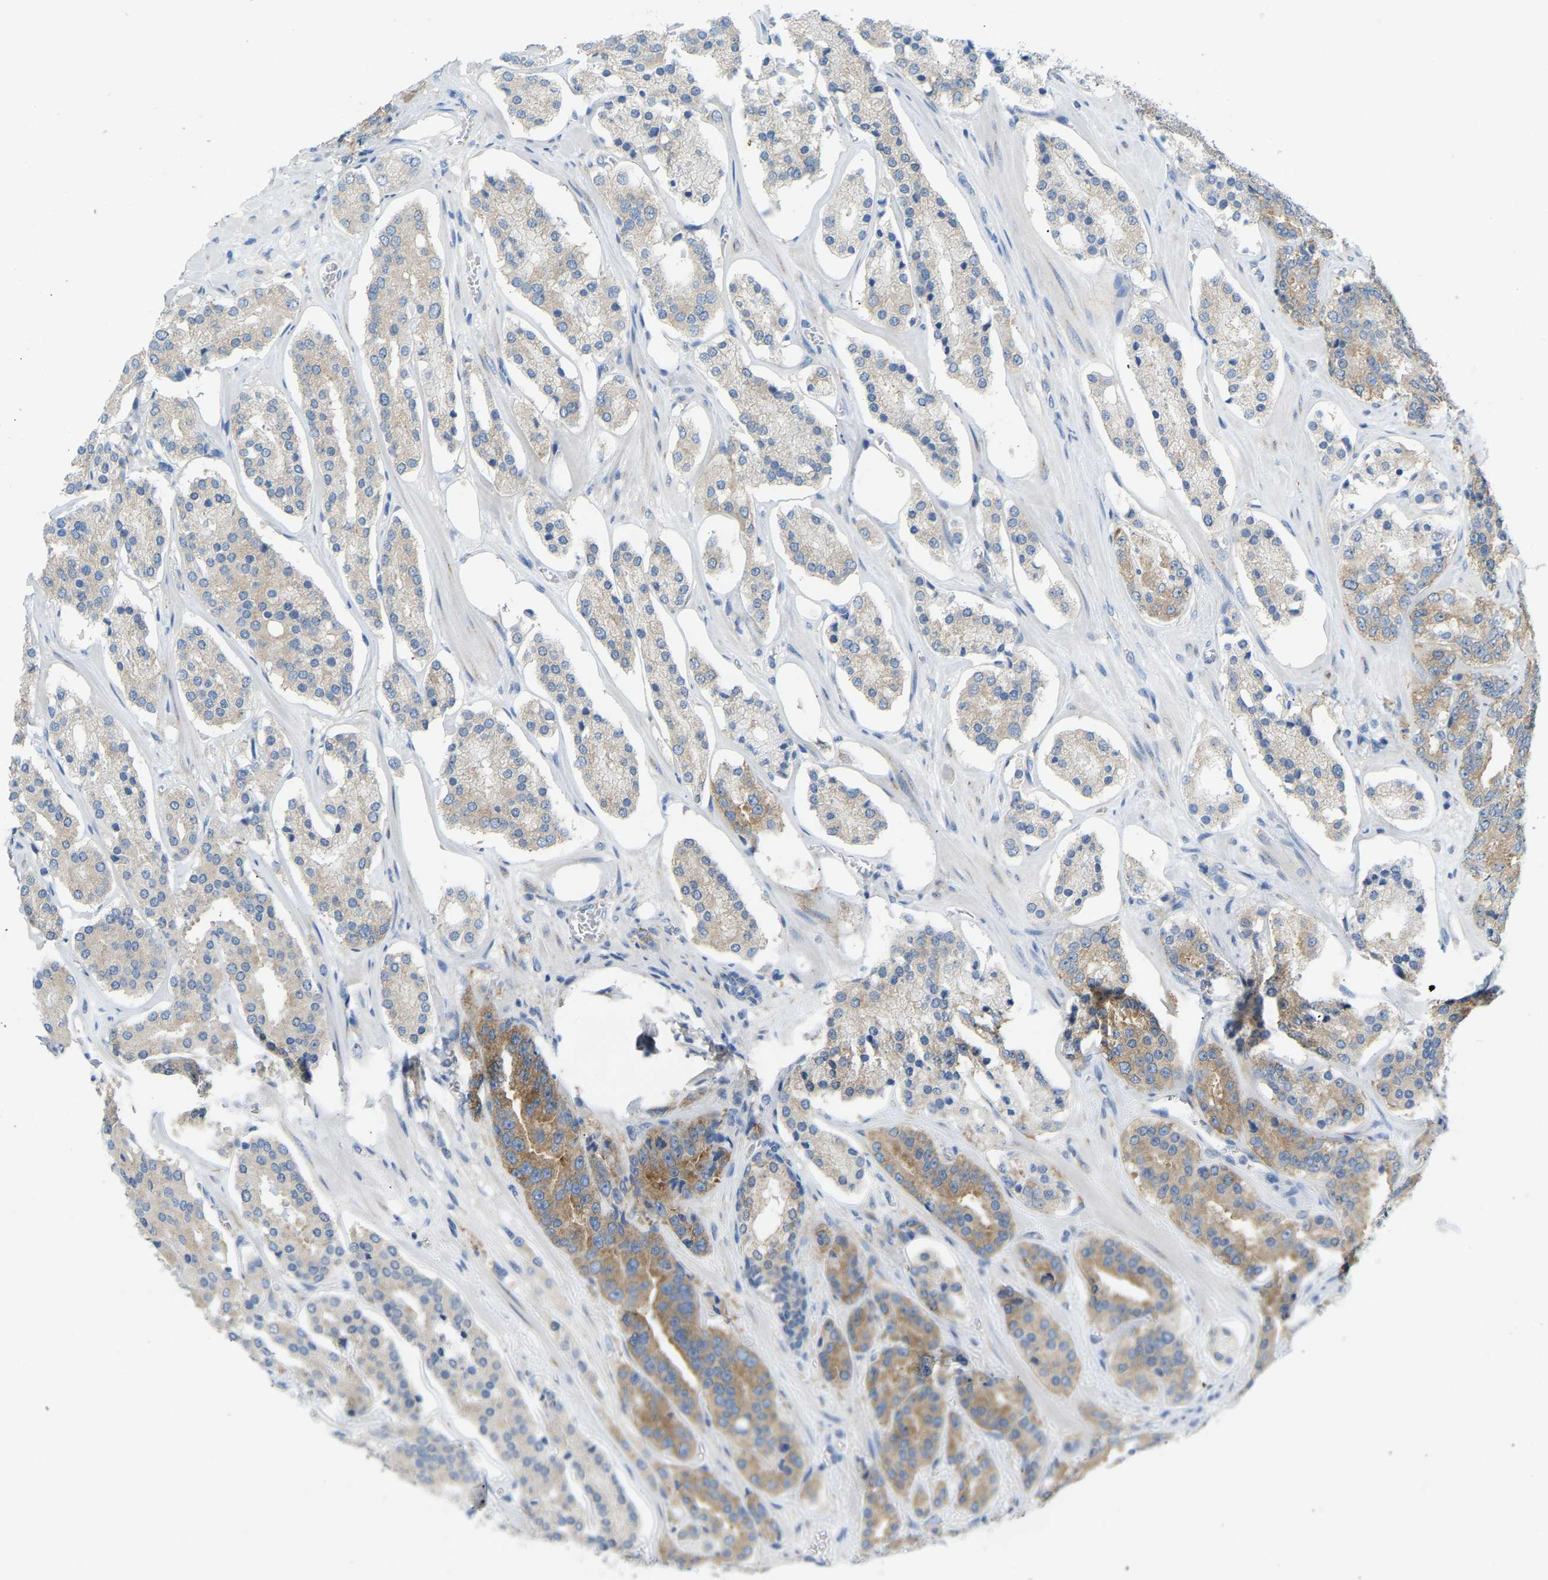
{"staining": {"intensity": "moderate", "quantity": ">75%", "location": "cytoplasmic/membranous"}, "tissue": "prostate cancer", "cell_type": "Tumor cells", "image_type": "cancer", "snomed": [{"axis": "morphology", "description": "Adenocarcinoma, High grade"}, {"axis": "topography", "description": "Prostate"}], "caption": "An IHC photomicrograph of tumor tissue is shown. Protein staining in brown highlights moderate cytoplasmic/membranous positivity in prostate cancer within tumor cells.", "gene": "SND1", "patient": {"sex": "male", "age": 60}}